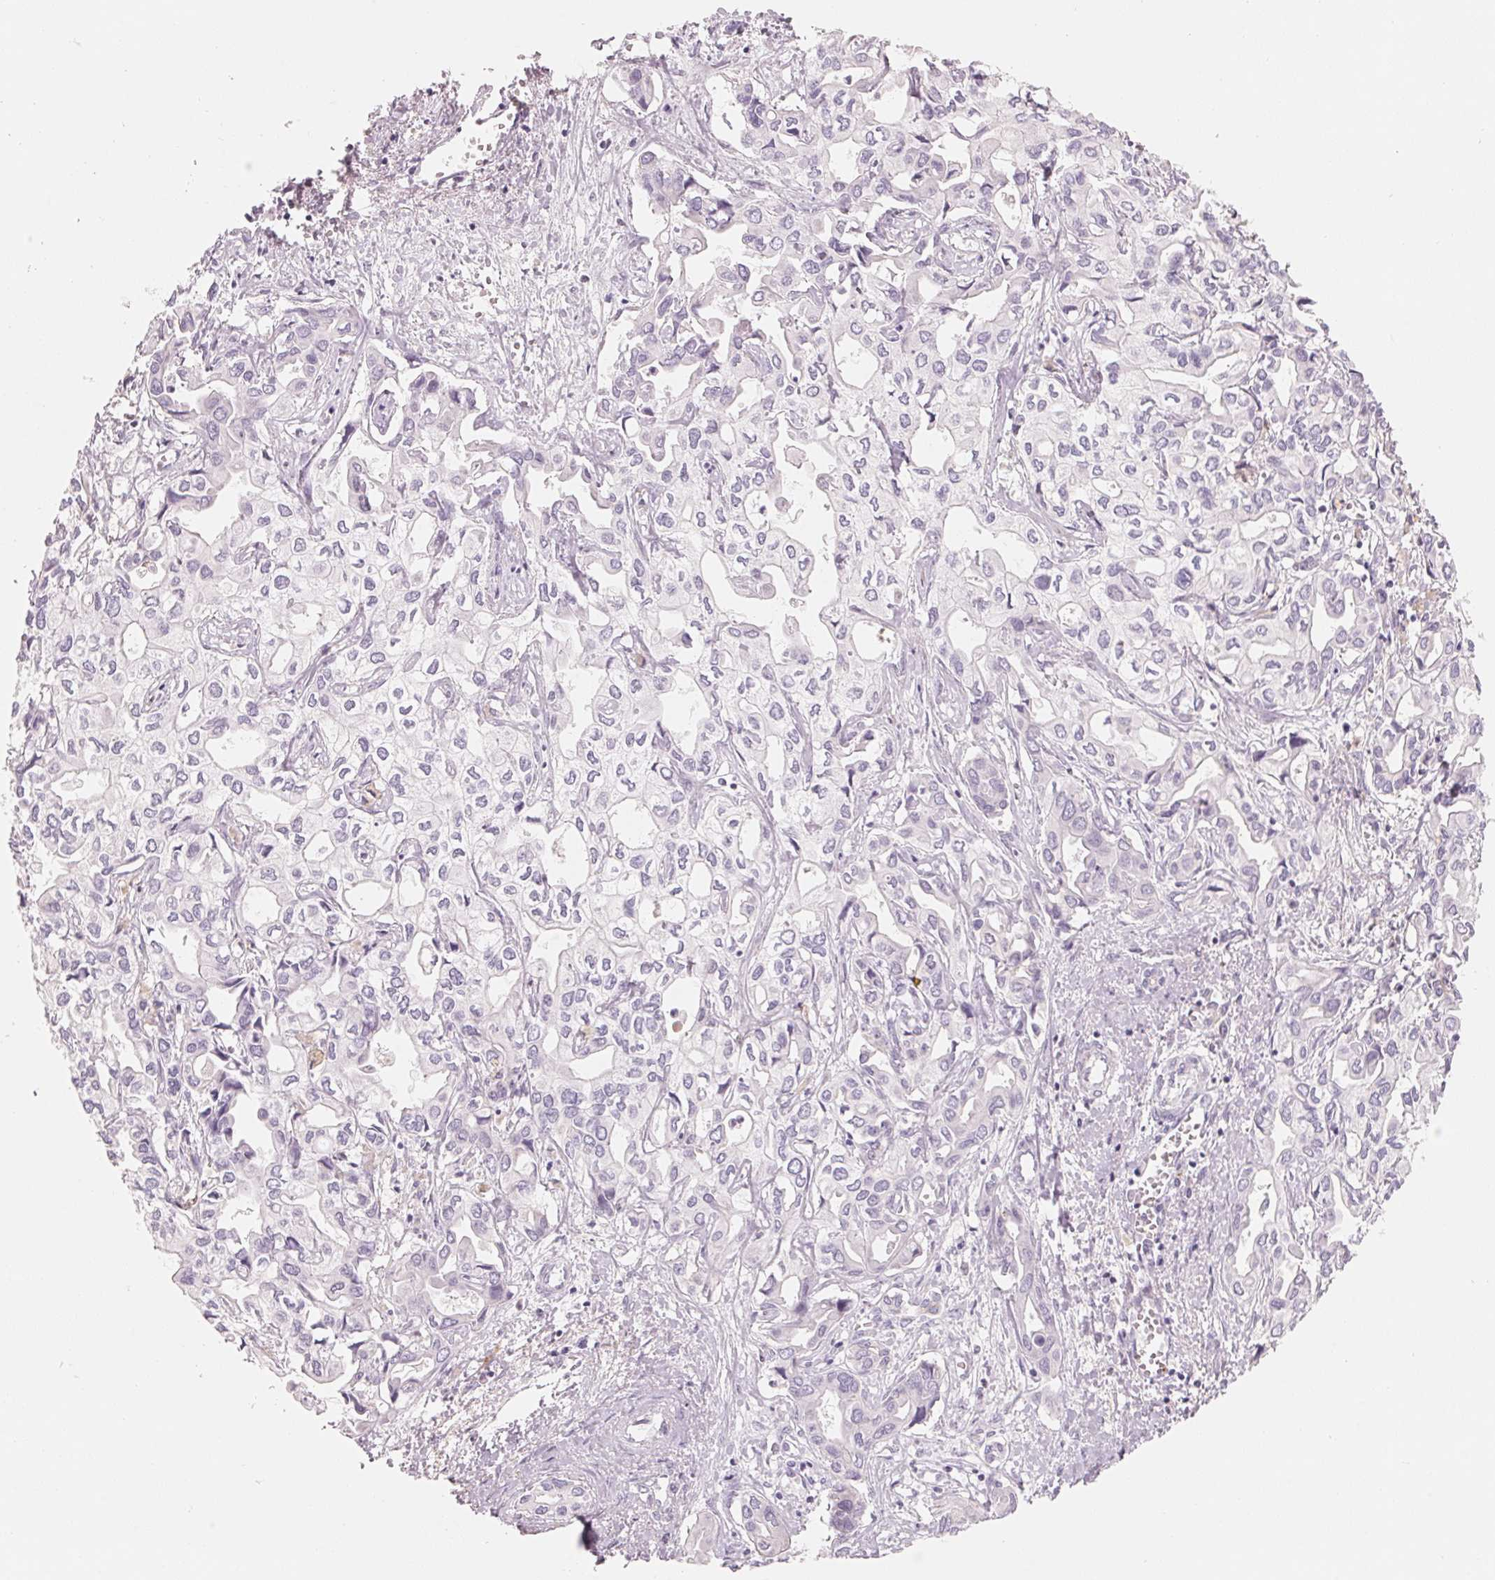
{"staining": {"intensity": "negative", "quantity": "none", "location": "none"}, "tissue": "liver cancer", "cell_type": "Tumor cells", "image_type": "cancer", "snomed": [{"axis": "morphology", "description": "Cholangiocarcinoma"}, {"axis": "topography", "description": "Liver"}], "caption": "Liver cholangiocarcinoma was stained to show a protein in brown. There is no significant positivity in tumor cells. Brightfield microscopy of immunohistochemistry (IHC) stained with DAB (3,3'-diaminobenzidine) (brown) and hematoxylin (blue), captured at high magnification.", "gene": "CFHR2", "patient": {"sex": "female", "age": 64}}